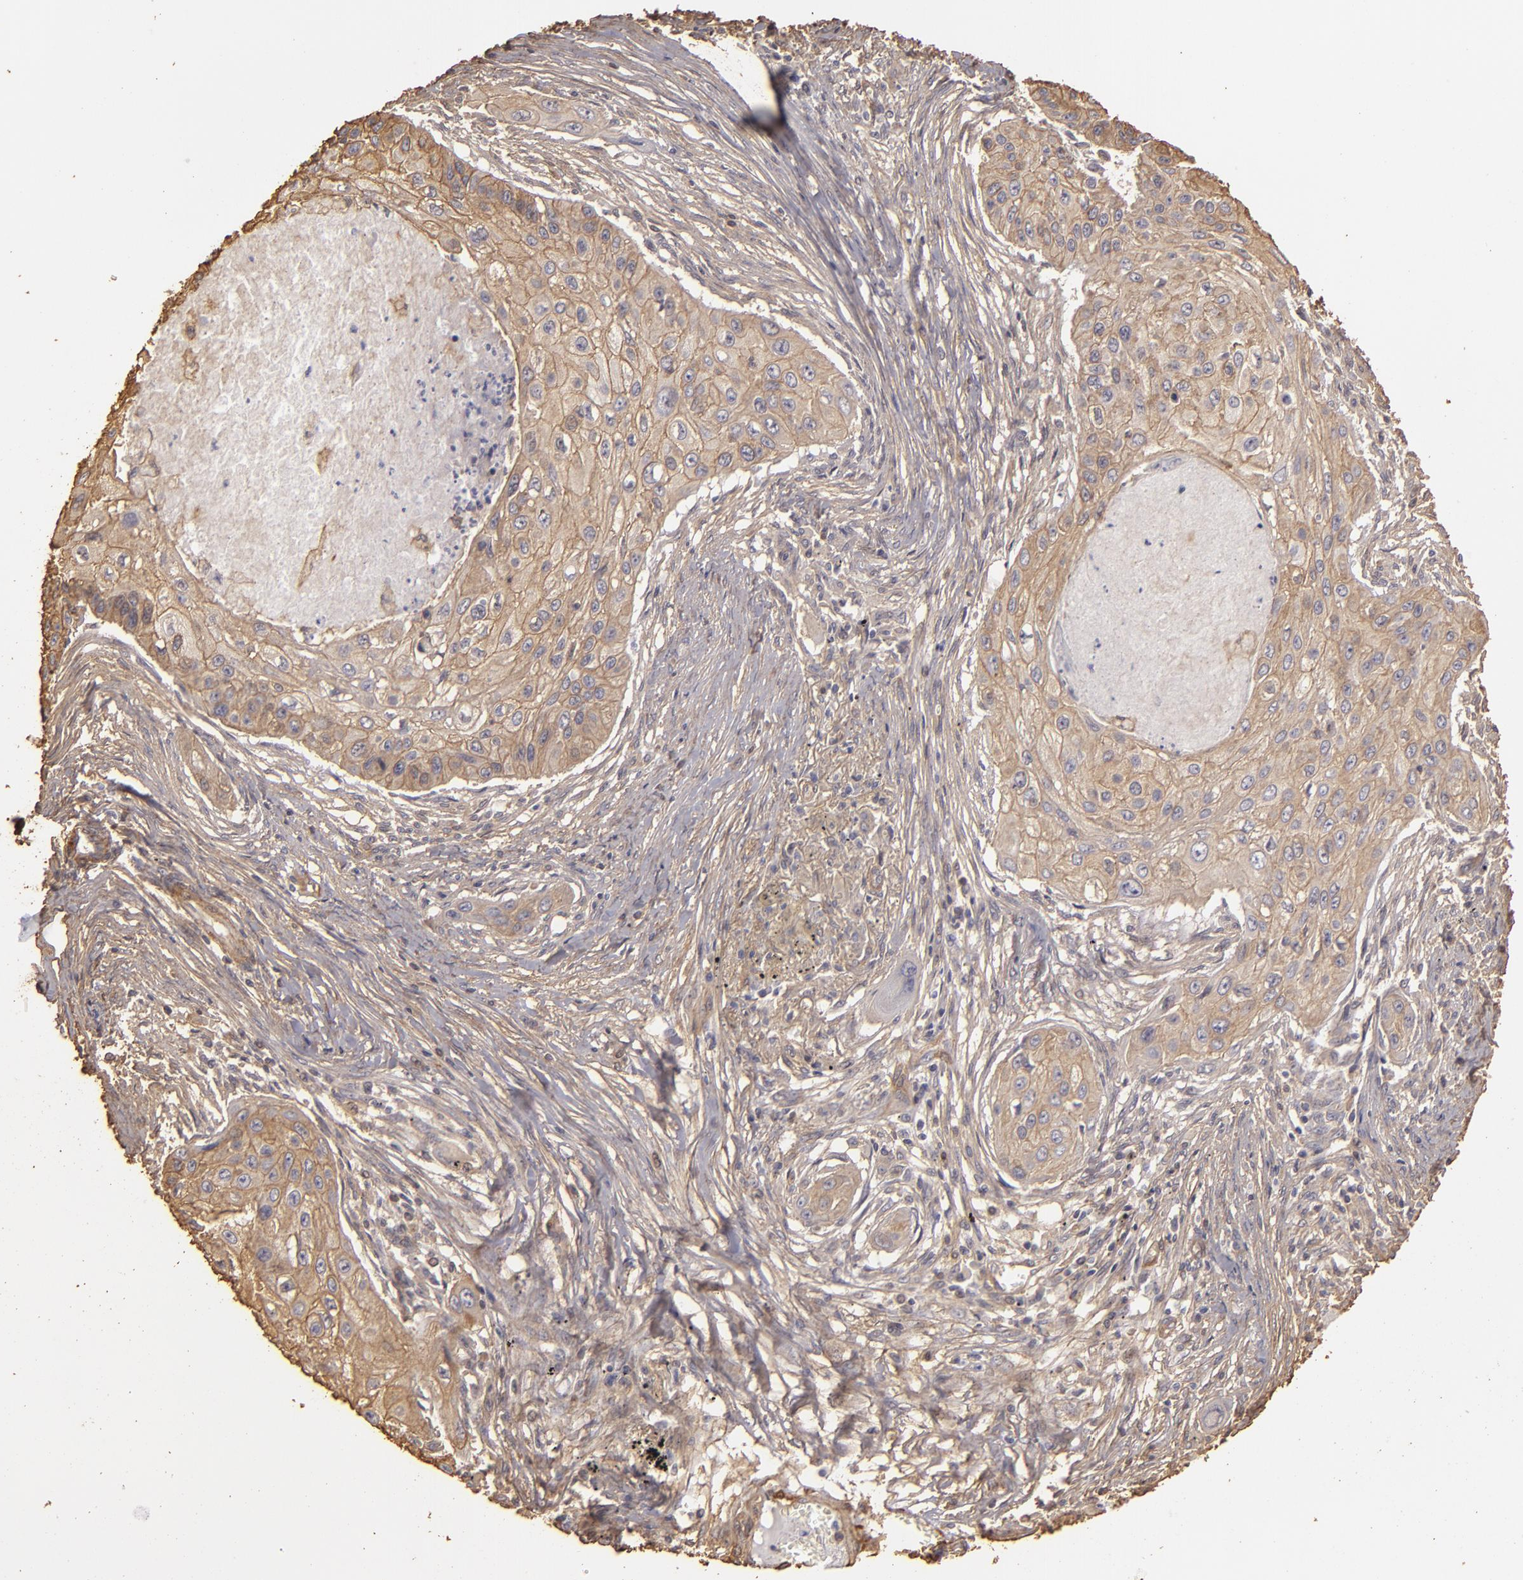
{"staining": {"intensity": "weak", "quantity": ">75%", "location": "cytoplasmic/membranous"}, "tissue": "lung cancer", "cell_type": "Tumor cells", "image_type": "cancer", "snomed": [{"axis": "morphology", "description": "Squamous cell carcinoma, NOS"}, {"axis": "topography", "description": "Lung"}], "caption": "Protein analysis of lung cancer (squamous cell carcinoma) tissue reveals weak cytoplasmic/membranous expression in about >75% of tumor cells. The protein of interest is stained brown, and the nuclei are stained in blue (DAB (3,3'-diaminobenzidine) IHC with brightfield microscopy, high magnification).", "gene": "HSPB6", "patient": {"sex": "male", "age": 71}}